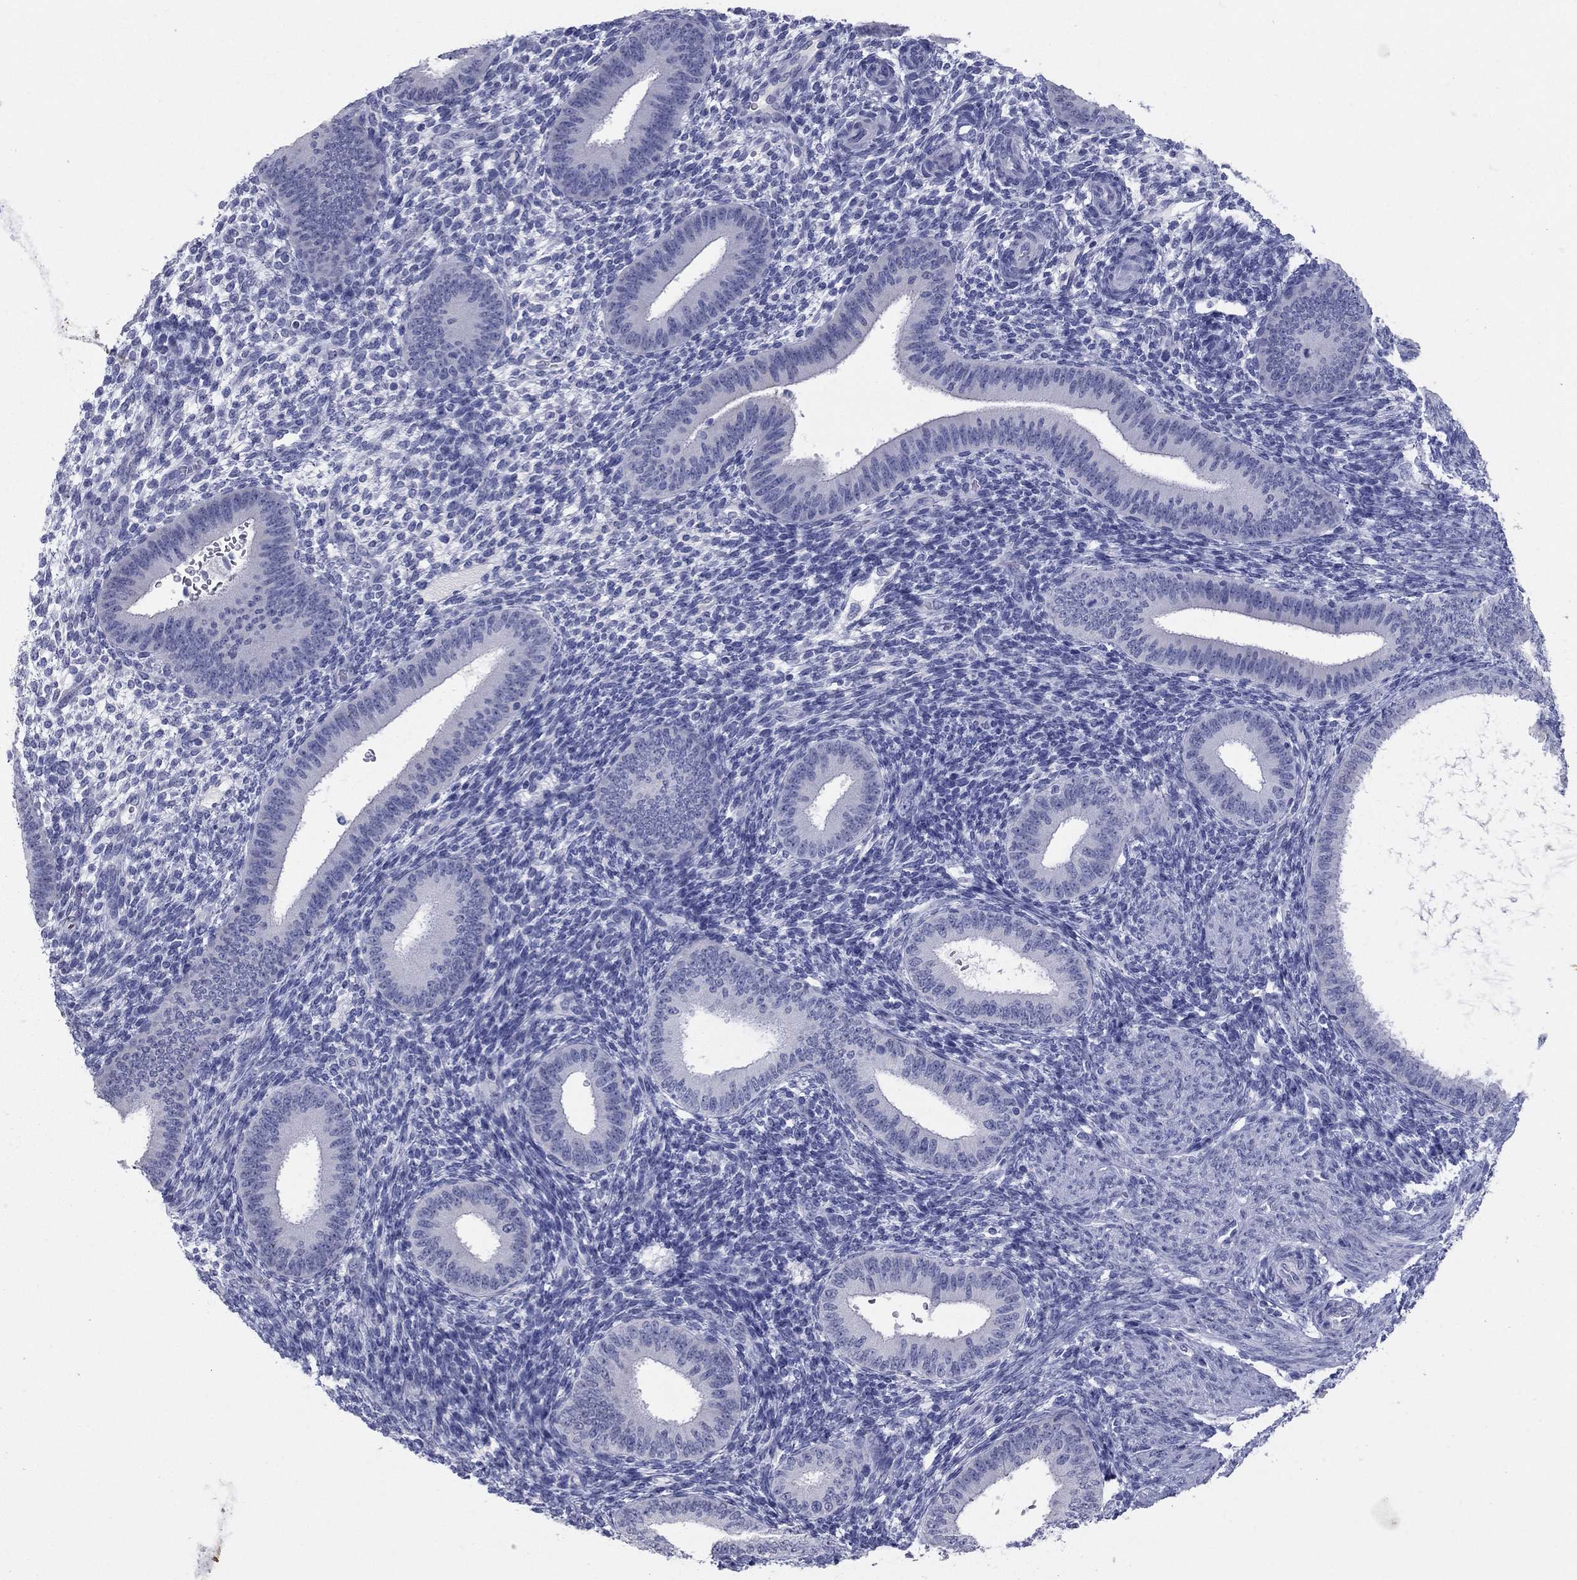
{"staining": {"intensity": "negative", "quantity": "none", "location": "none"}, "tissue": "endometrium", "cell_type": "Cells in endometrial stroma", "image_type": "normal", "snomed": [{"axis": "morphology", "description": "Normal tissue, NOS"}, {"axis": "topography", "description": "Endometrium"}], "caption": "Histopathology image shows no significant protein expression in cells in endometrial stroma of normal endometrium.", "gene": "KRT75", "patient": {"sex": "female", "age": 39}}